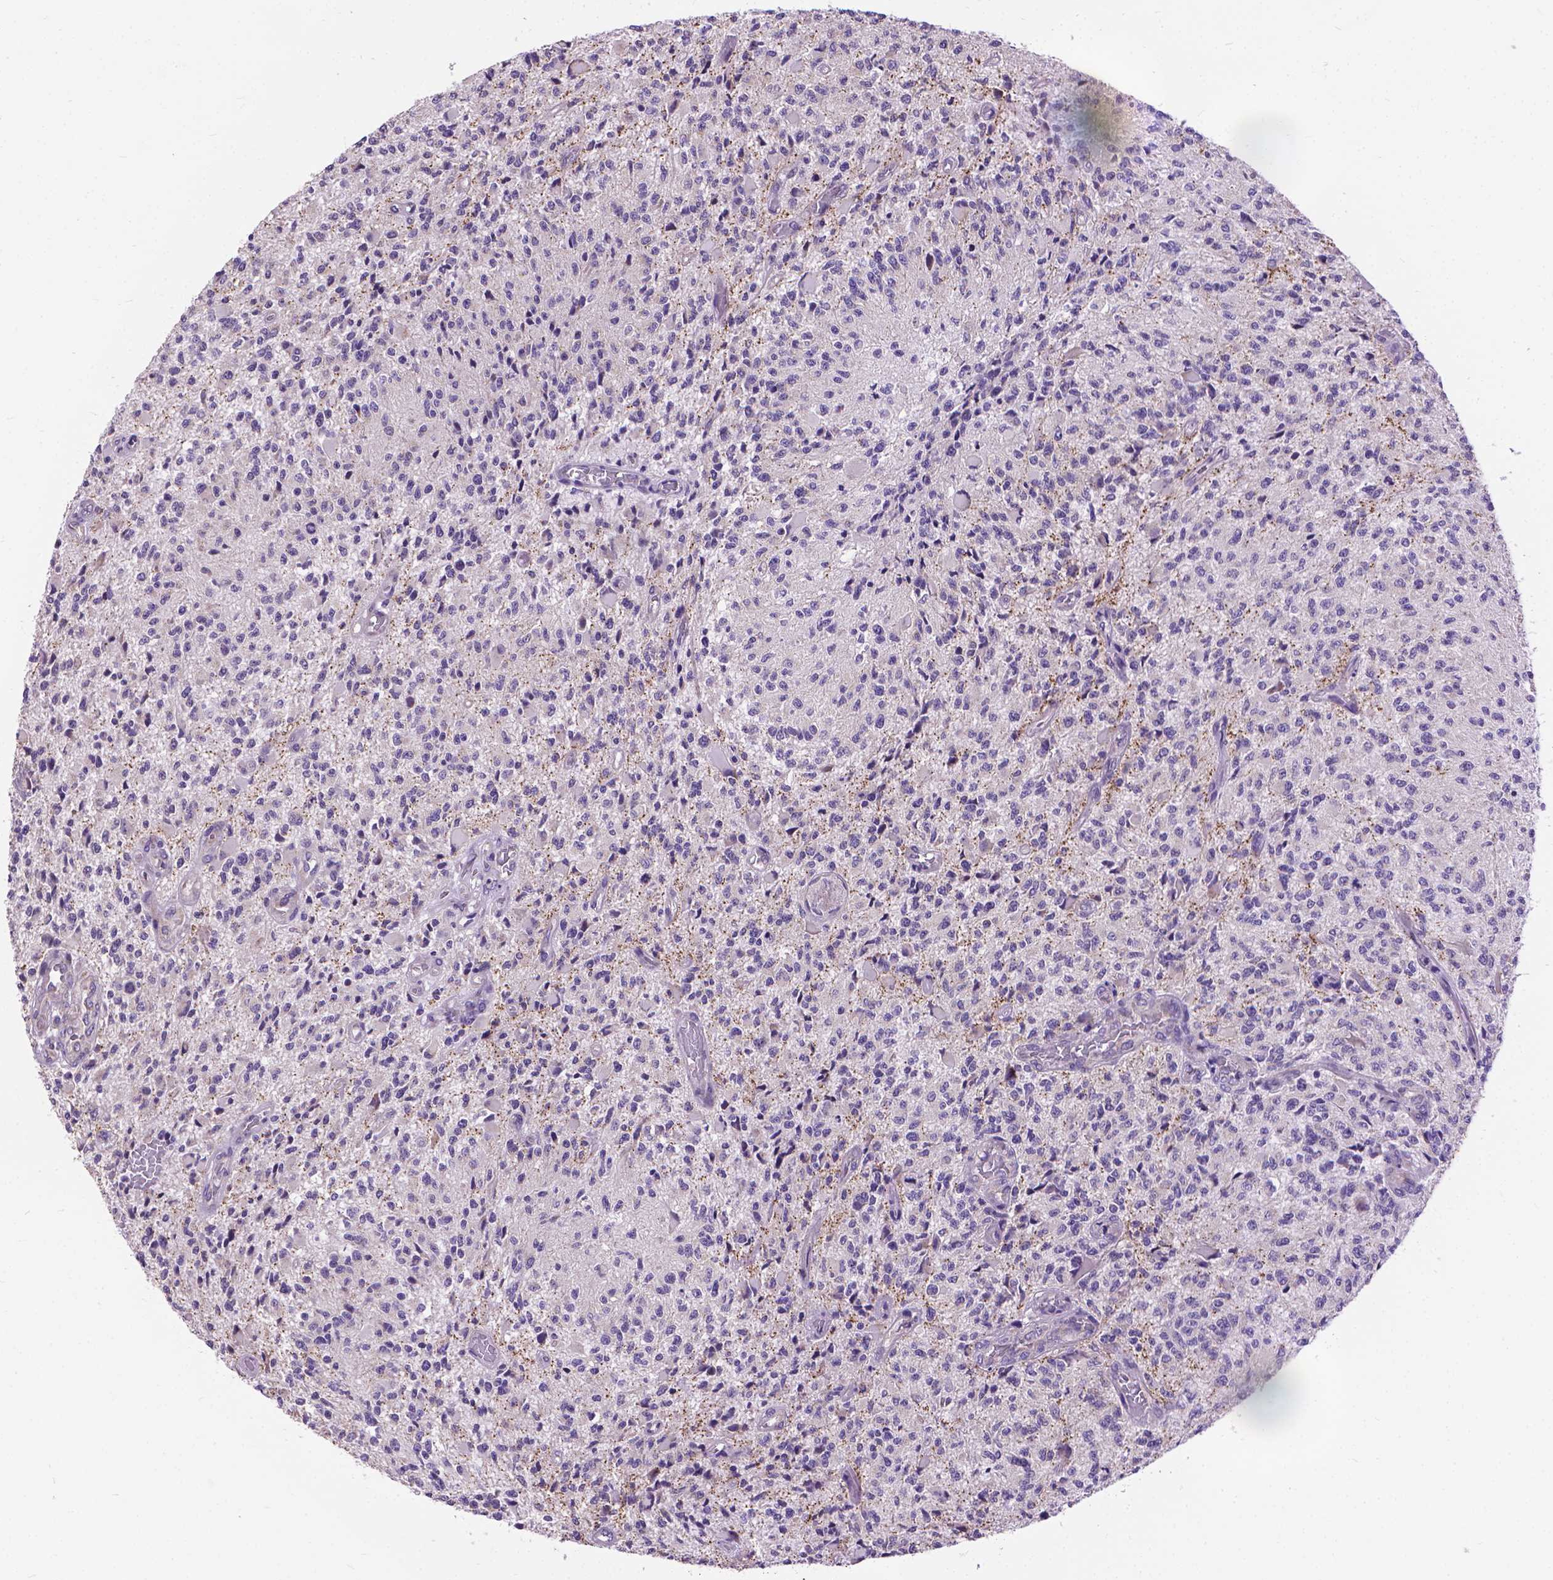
{"staining": {"intensity": "negative", "quantity": "none", "location": "none"}, "tissue": "glioma", "cell_type": "Tumor cells", "image_type": "cancer", "snomed": [{"axis": "morphology", "description": "Glioma, malignant, High grade"}, {"axis": "topography", "description": "Brain"}], "caption": "A histopathology image of glioma stained for a protein exhibits no brown staining in tumor cells. The staining is performed using DAB brown chromogen with nuclei counter-stained in using hematoxylin.", "gene": "SYN1", "patient": {"sex": "female", "age": 63}}